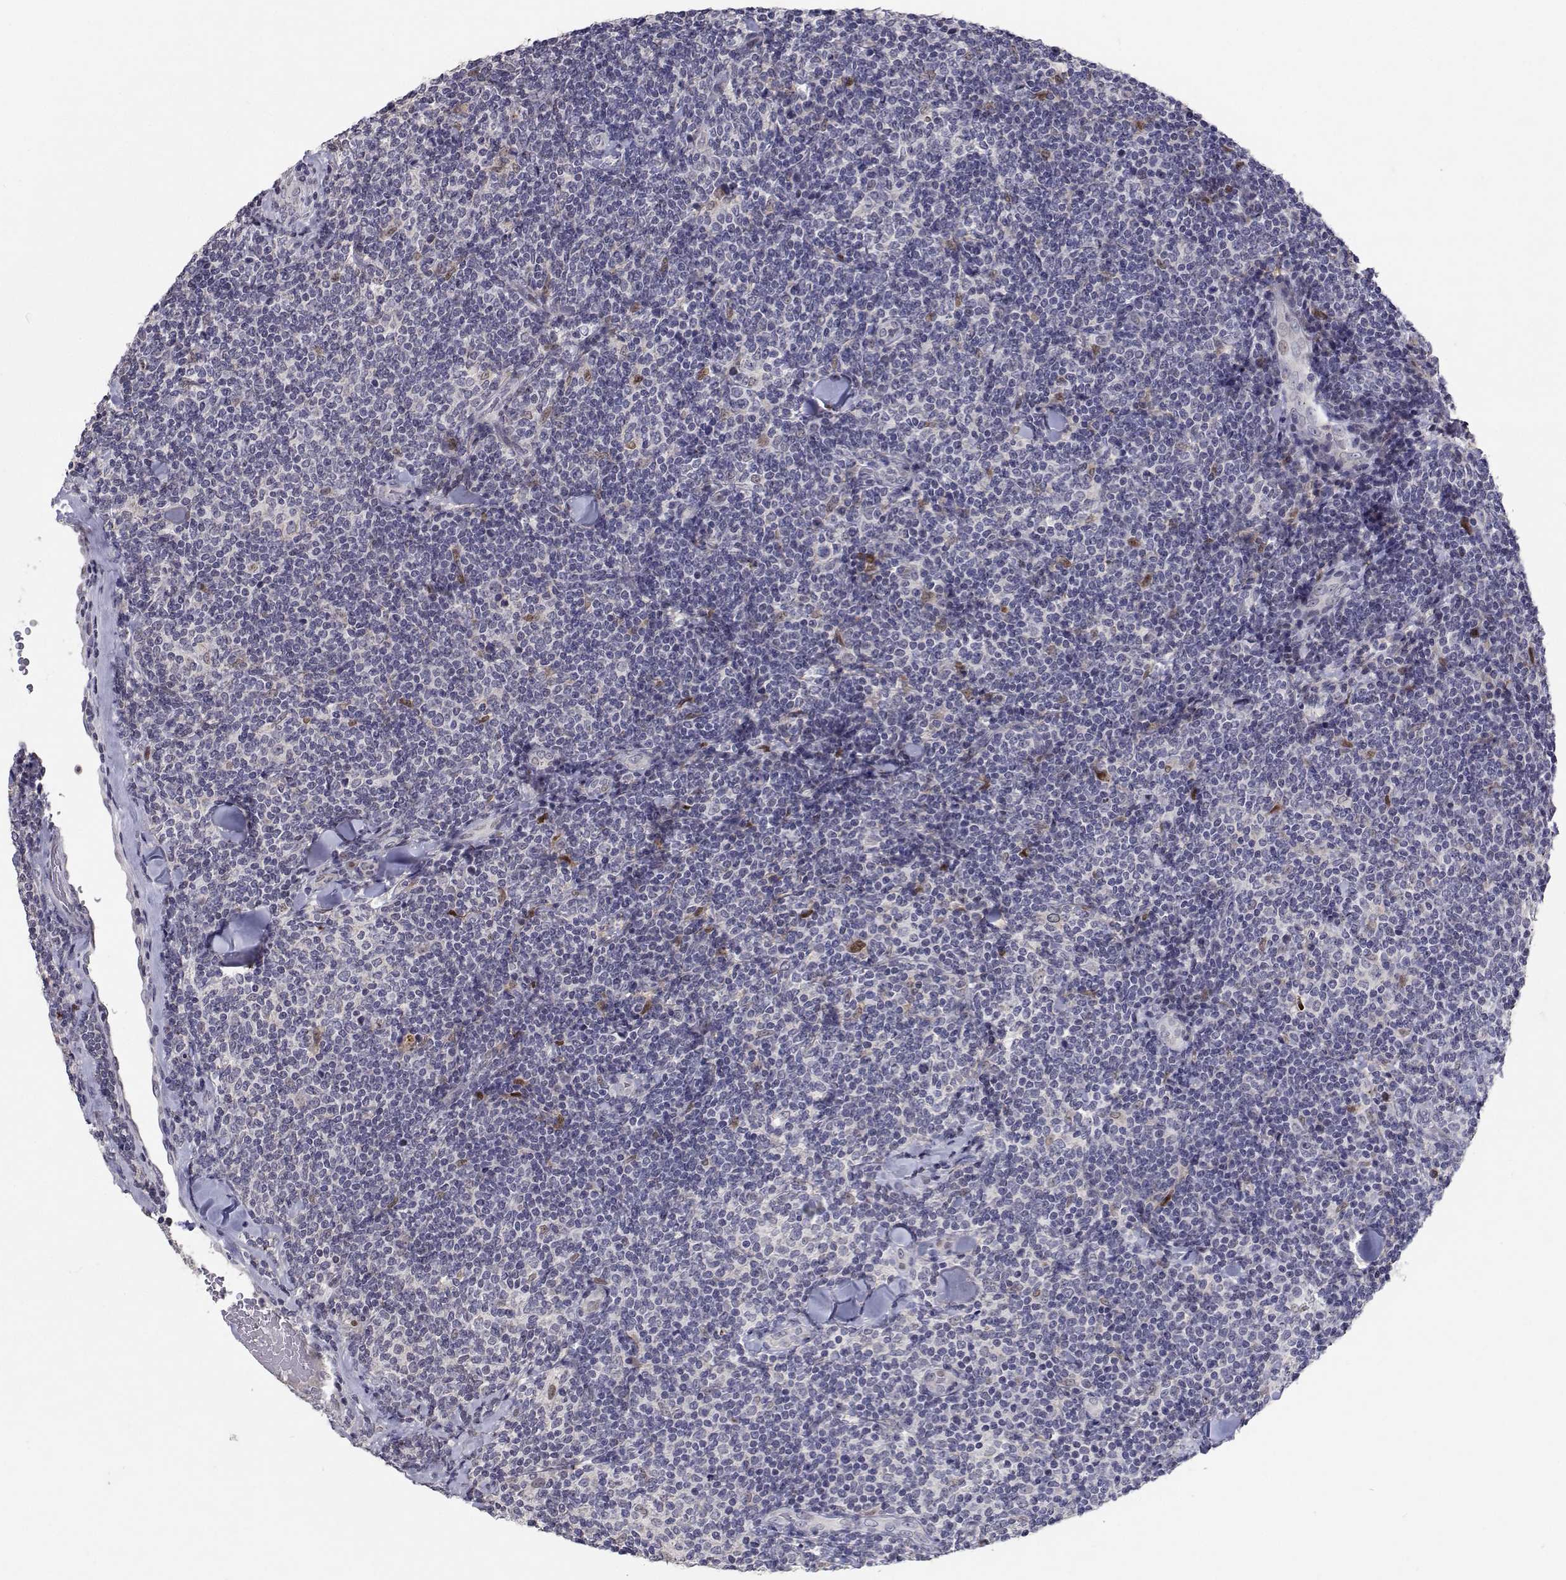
{"staining": {"intensity": "negative", "quantity": "none", "location": "none"}, "tissue": "lymphoma", "cell_type": "Tumor cells", "image_type": "cancer", "snomed": [{"axis": "morphology", "description": "Malignant lymphoma, non-Hodgkin's type, Low grade"}, {"axis": "topography", "description": "Lymph node"}], "caption": "Human low-grade malignant lymphoma, non-Hodgkin's type stained for a protein using immunohistochemistry (IHC) exhibits no positivity in tumor cells.", "gene": "RBPJL", "patient": {"sex": "female", "age": 56}}